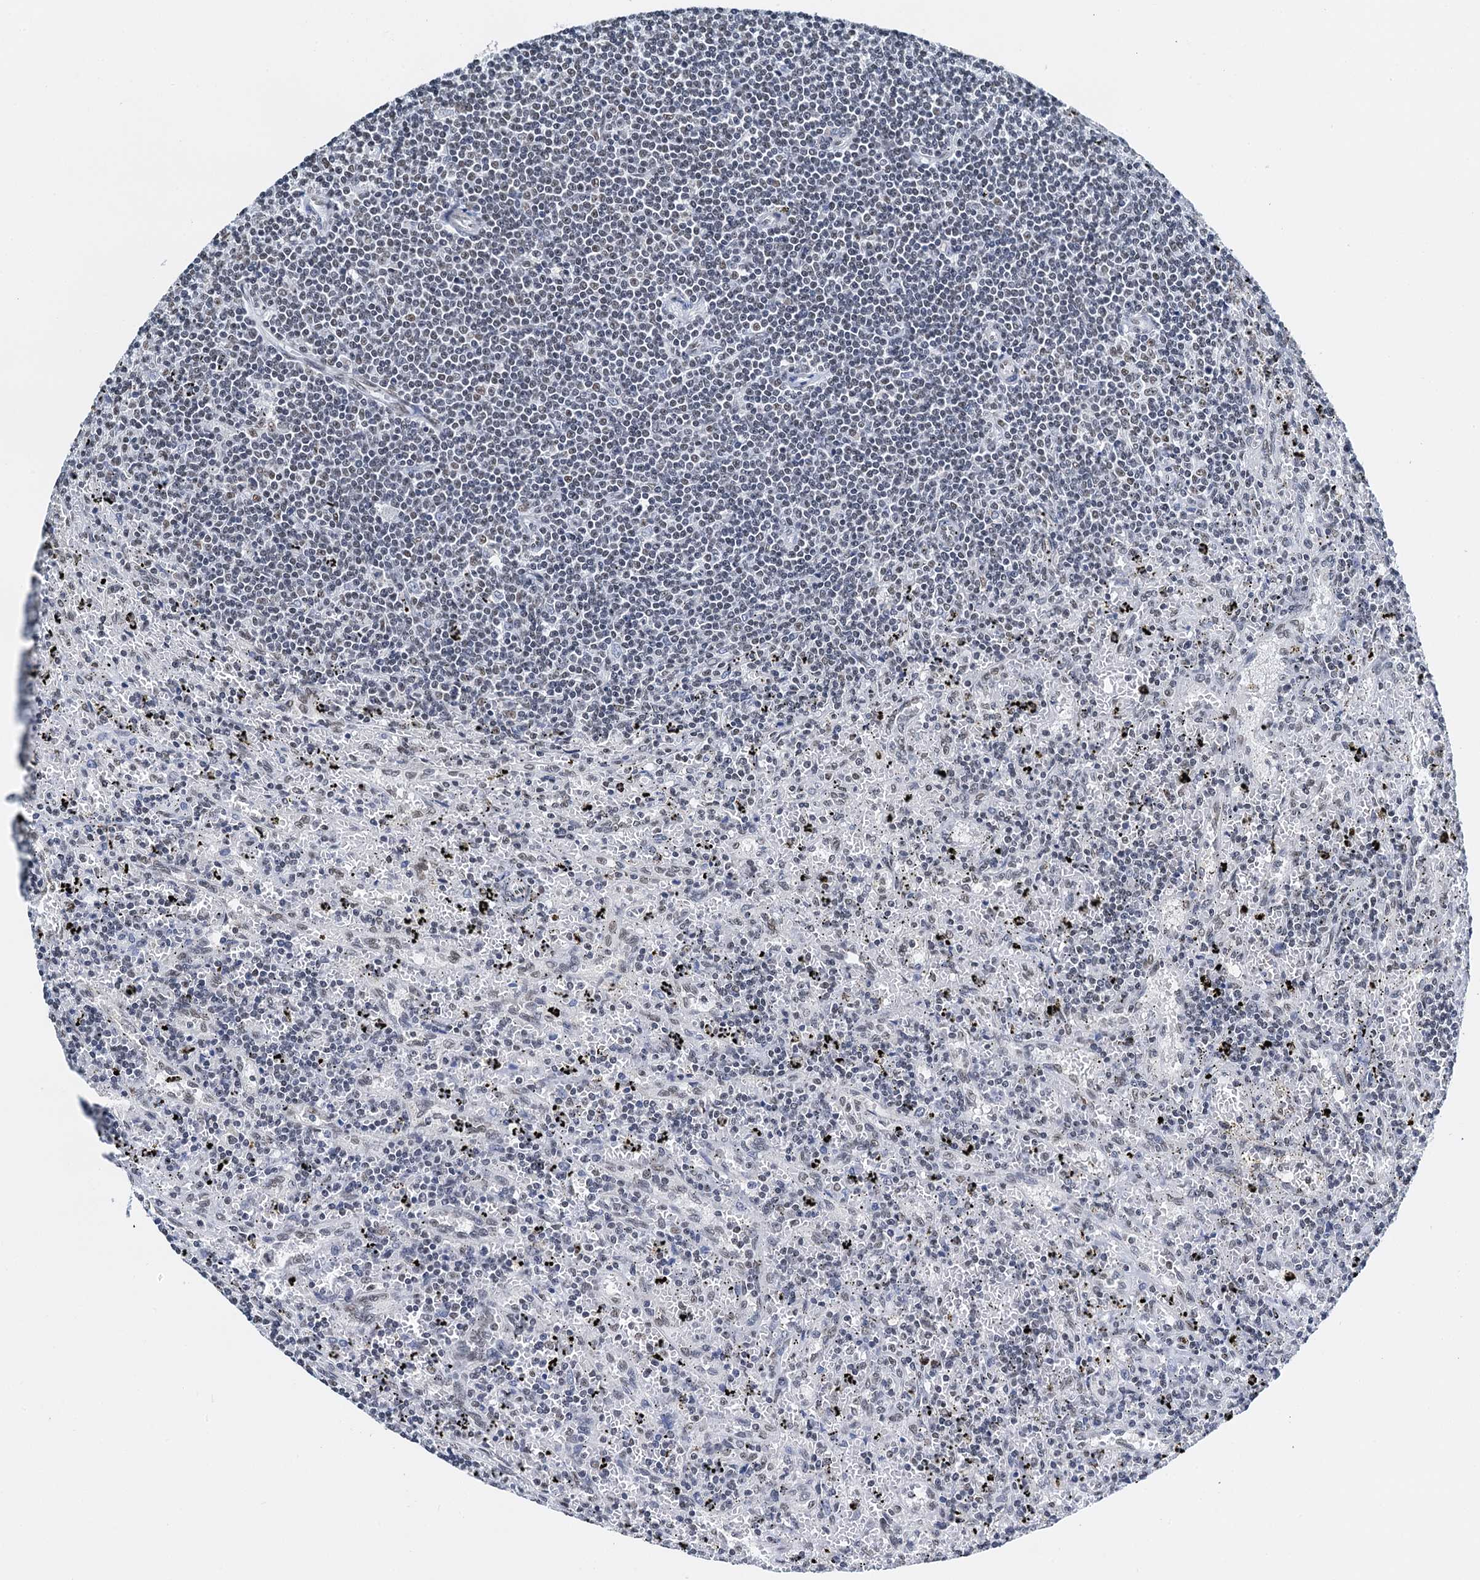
{"staining": {"intensity": "weak", "quantity": "<25%", "location": "nuclear"}, "tissue": "lymphoma", "cell_type": "Tumor cells", "image_type": "cancer", "snomed": [{"axis": "morphology", "description": "Malignant lymphoma, non-Hodgkin's type, Low grade"}, {"axis": "topography", "description": "Spleen"}], "caption": "IHC of lymphoma demonstrates no staining in tumor cells.", "gene": "SLTM", "patient": {"sex": "male", "age": 76}}